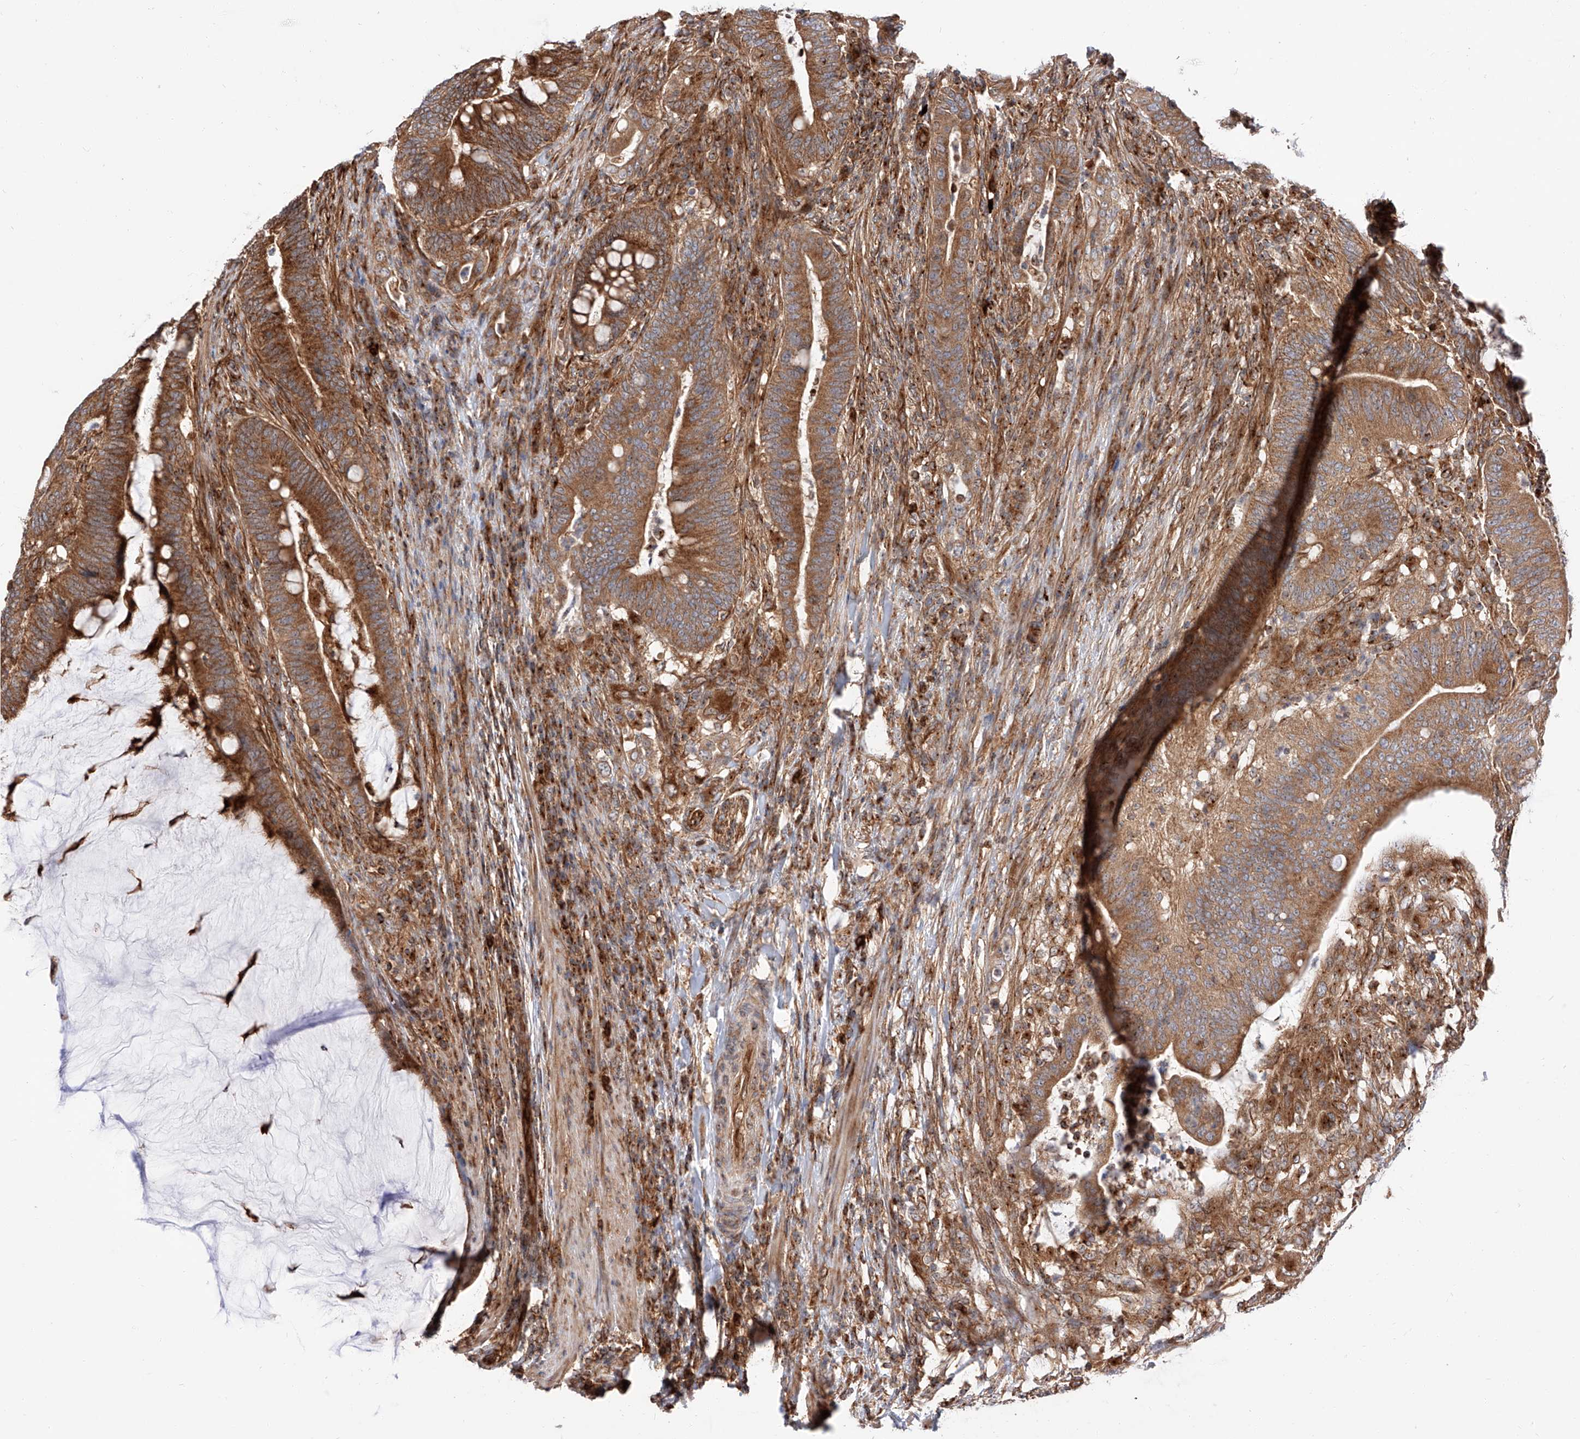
{"staining": {"intensity": "moderate", "quantity": ">75%", "location": "cytoplasmic/membranous"}, "tissue": "colorectal cancer", "cell_type": "Tumor cells", "image_type": "cancer", "snomed": [{"axis": "morphology", "description": "Adenocarcinoma, NOS"}, {"axis": "topography", "description": "Colon"}], "caption": "IHC (DAB (3,3'-diaminobenzidine)) staining of adenocarcinoma (colorectal) reveals moderate cytoplasmic/membranous protein positivity in approximately >75% of tumor cells.", "gene": "ISCA2", "patient": {"sex": "female", "age": 66}}